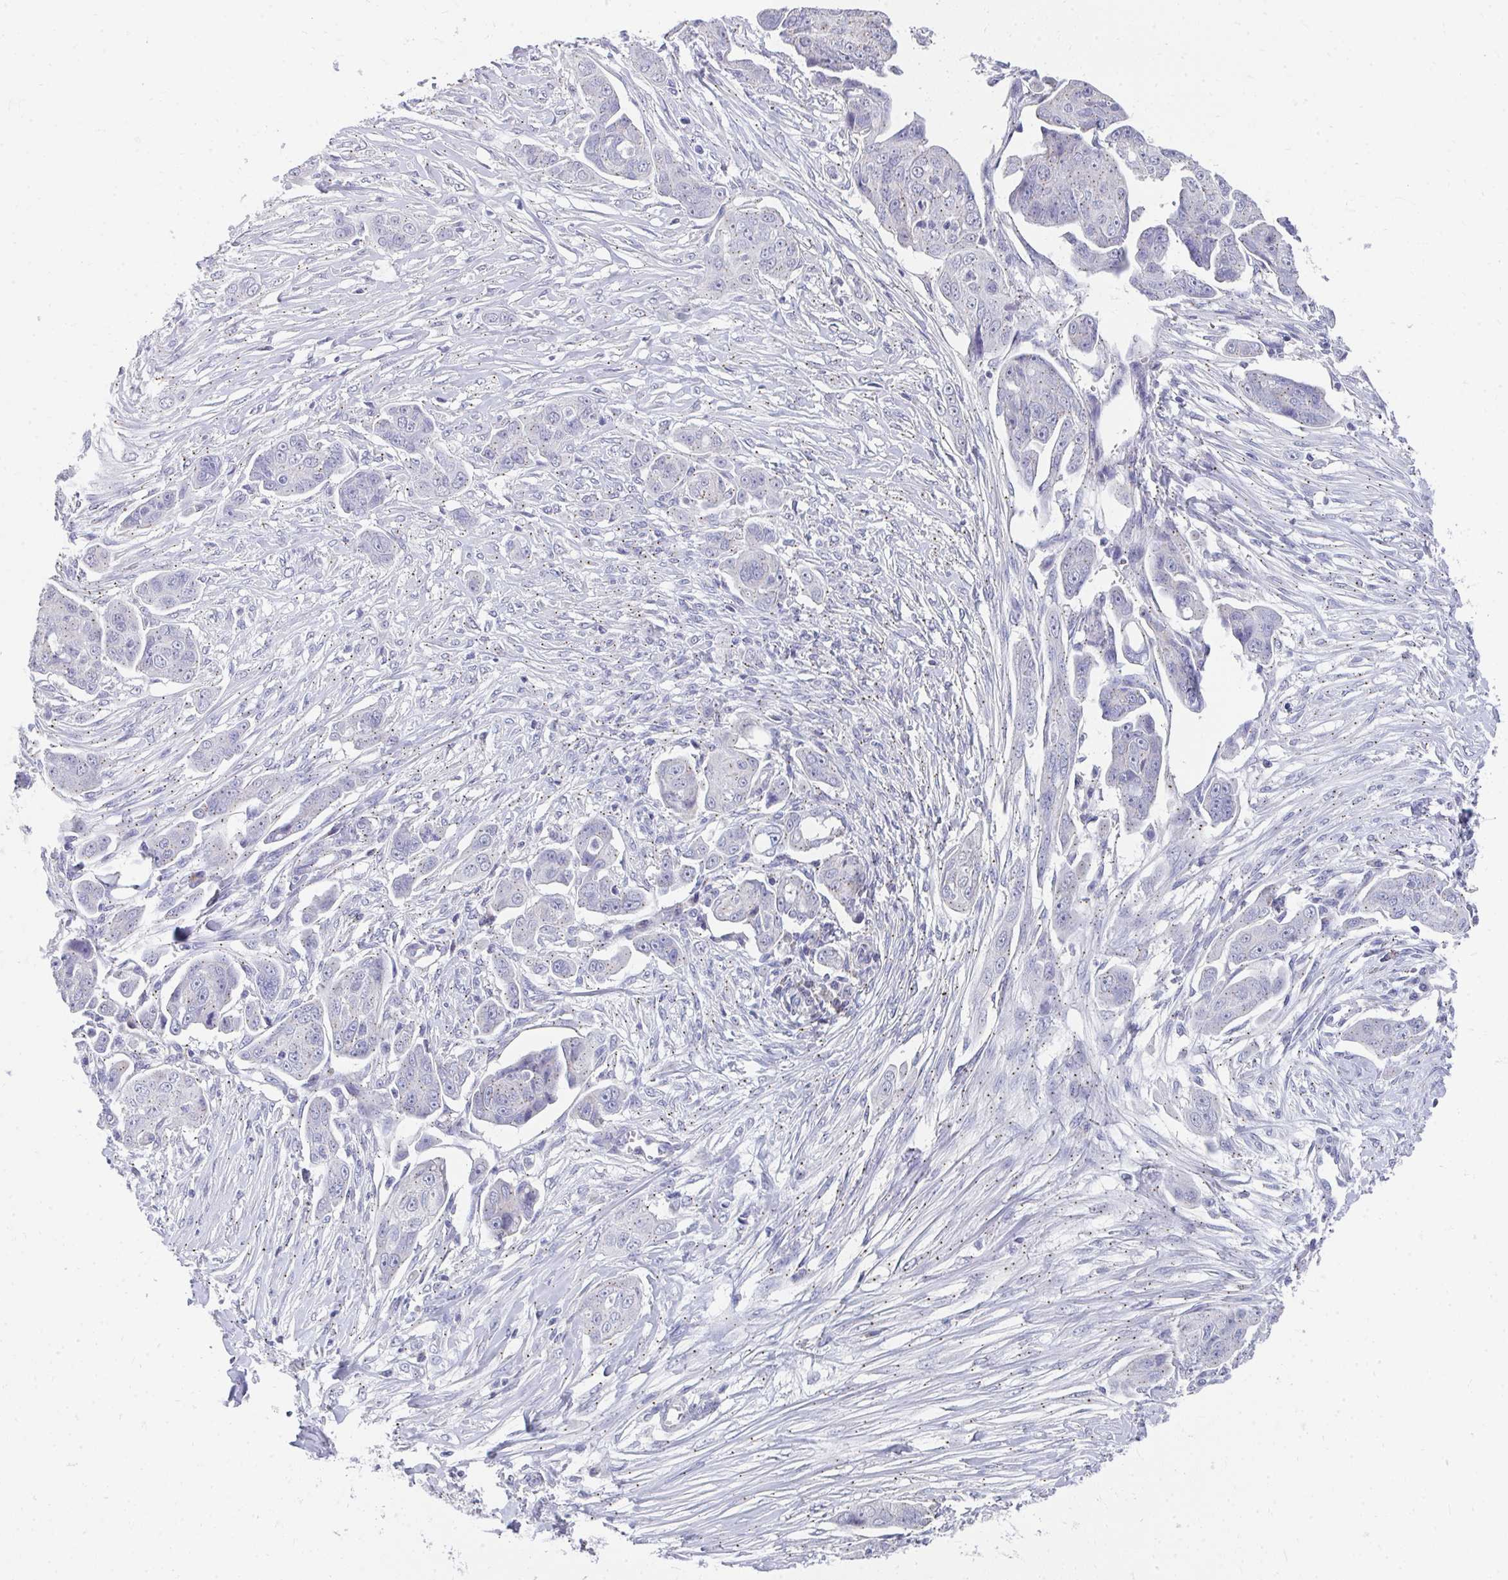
{"staining": {"intensity": "negative", "quantity": "none", "location": "none"}, "tissue": "ovarian cancer", "cell_type": "Tumor cells", "image_type": "cancer", "snomed": [{"axis": "morphology", "description": "Carcinoma, endometroid"}, {"axis": "topography", "description": "Ovary"}], "caption": "There is no significant staining in tumor cells of ovarian cancer.", "gene": "TMPRSS2", "patient": {"sex": "female", "age": 70}}